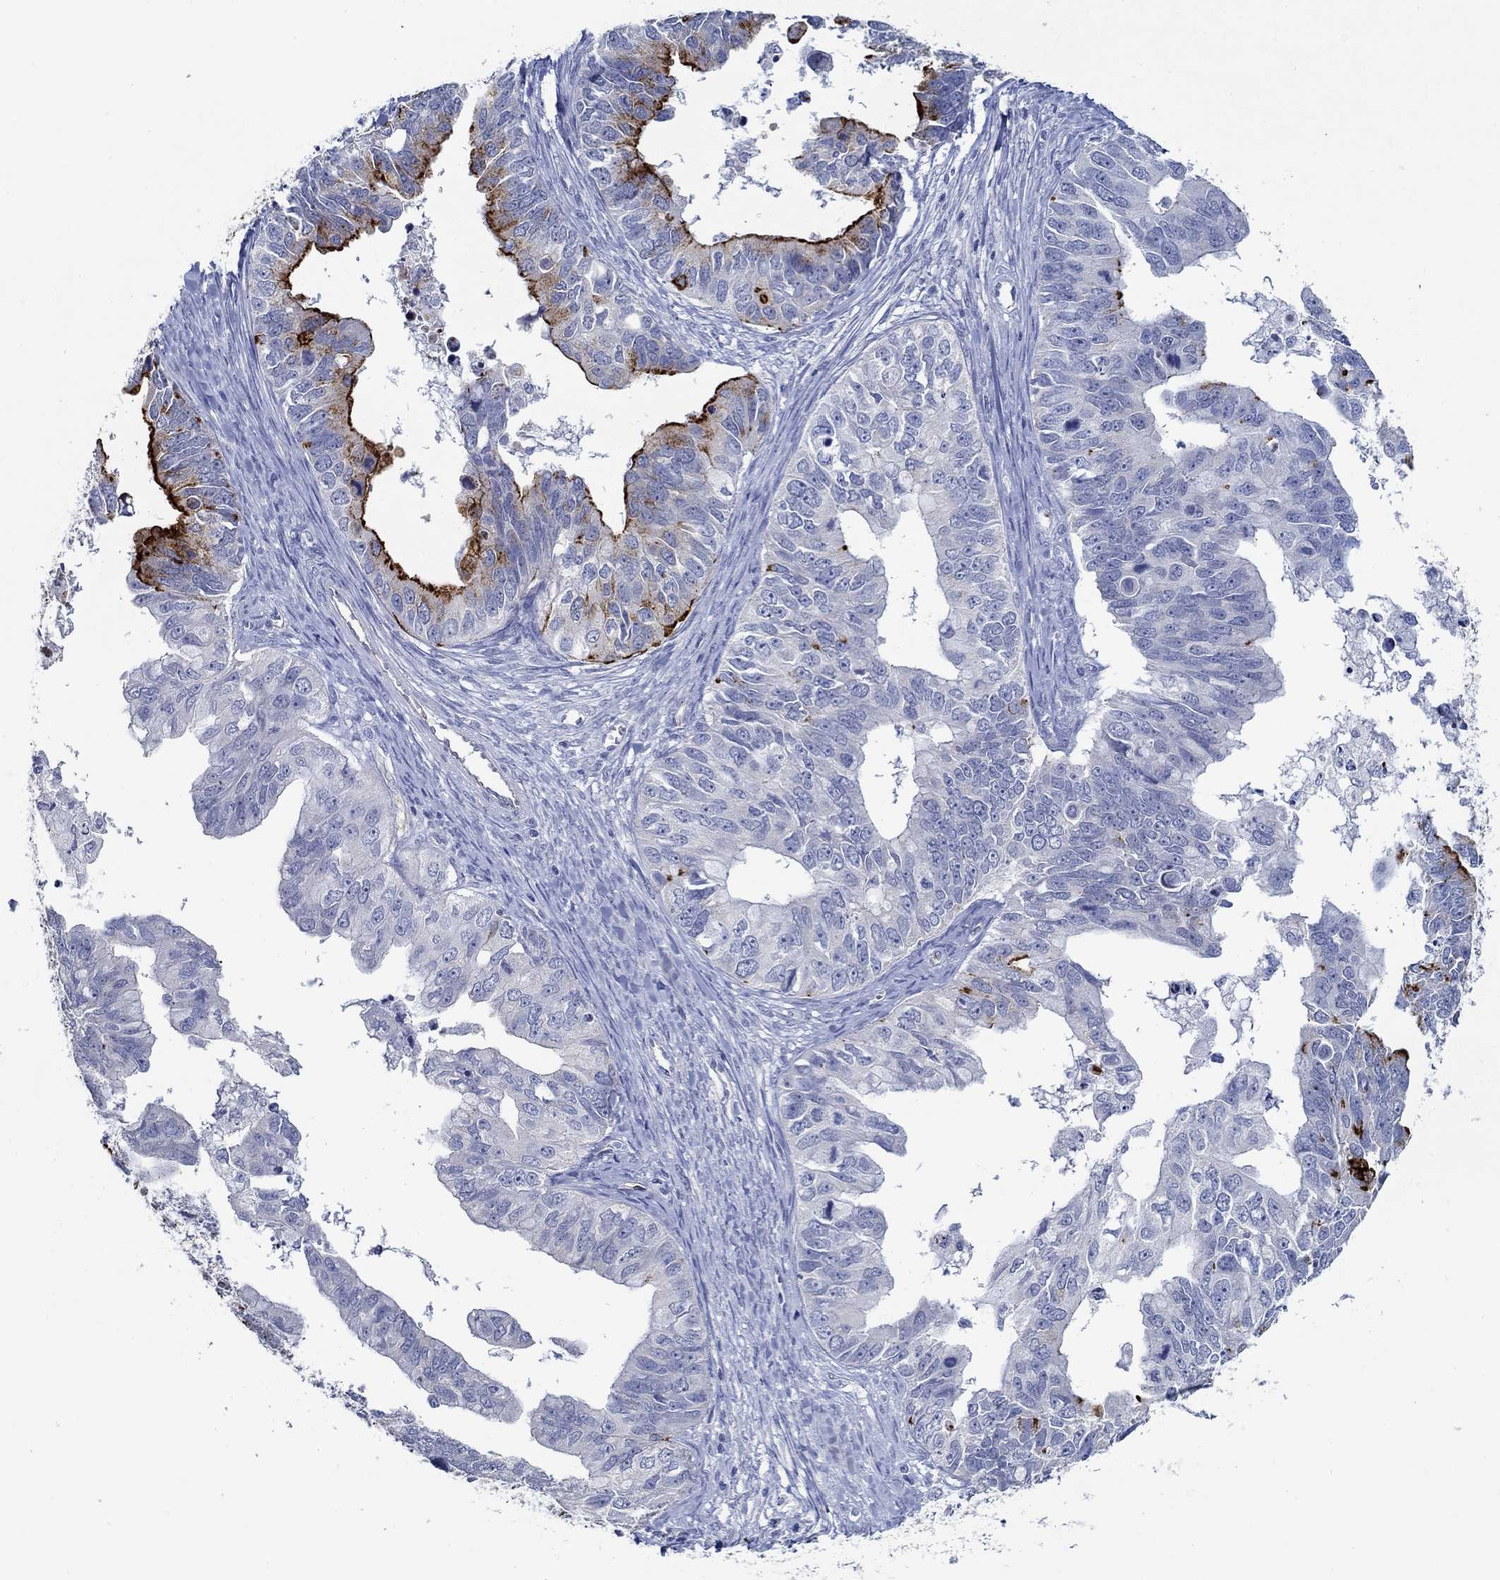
{"staining": {"intensity": "strong", "quantity": "<25%", "location": "cytoplasmic/membranous"}, "tissue": "ovarian cancer", "cell_type": "Tumor cells", "image_type": "cancer", "snomed": [{"axis": "morphology", "description": "Cystadenocarcinoma, mucinous, NOS"}, {"axis": "topography", "description": "Ovary"}], "caption": "Immunohistochemical staining of ovarian cancer reveals medium levels of strong cytoplasmic/membranous expression in about <25% of tumor cells.", "gene": "GJA5", "patient": {"sex": "female", "age": 76}}